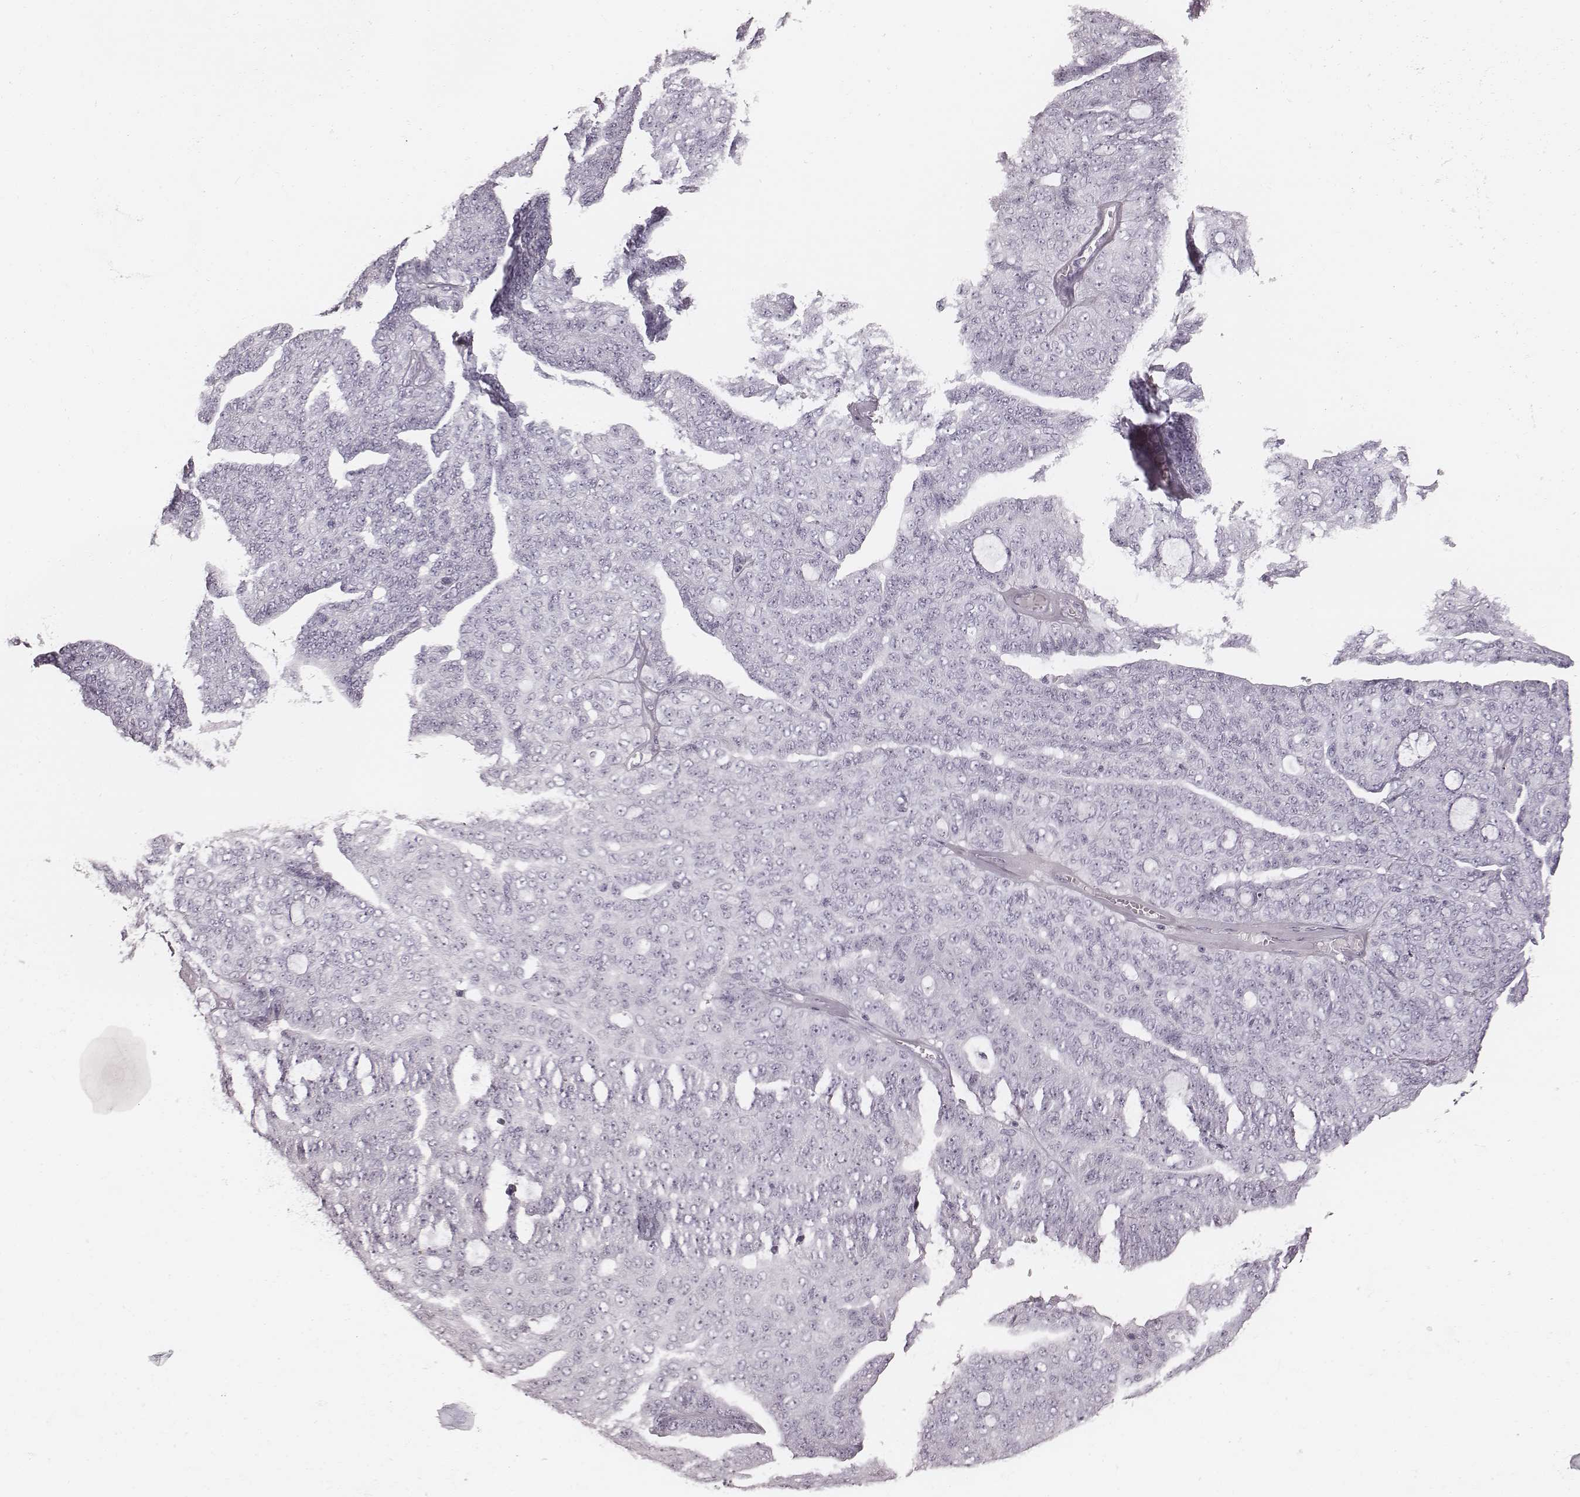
{"staining": {"intensity": "negative", "quantity": "none", "location": "none"}, "tissue": "ovarian cancer", "cell_type": "Tumor cells", "image_type": "cancer", "snomed": [{"axis": "morphology", "description": "Cystadenocarcinoma, serous, NOS"}, {"axis": "topography", "description": "Ovary"}], "caption": "Tumor cells are negative for protein expression in human ovarian serous cystadenocarcinoma.", "gene": "MSX1", "patient": {"sex": "female", "age": 71}}